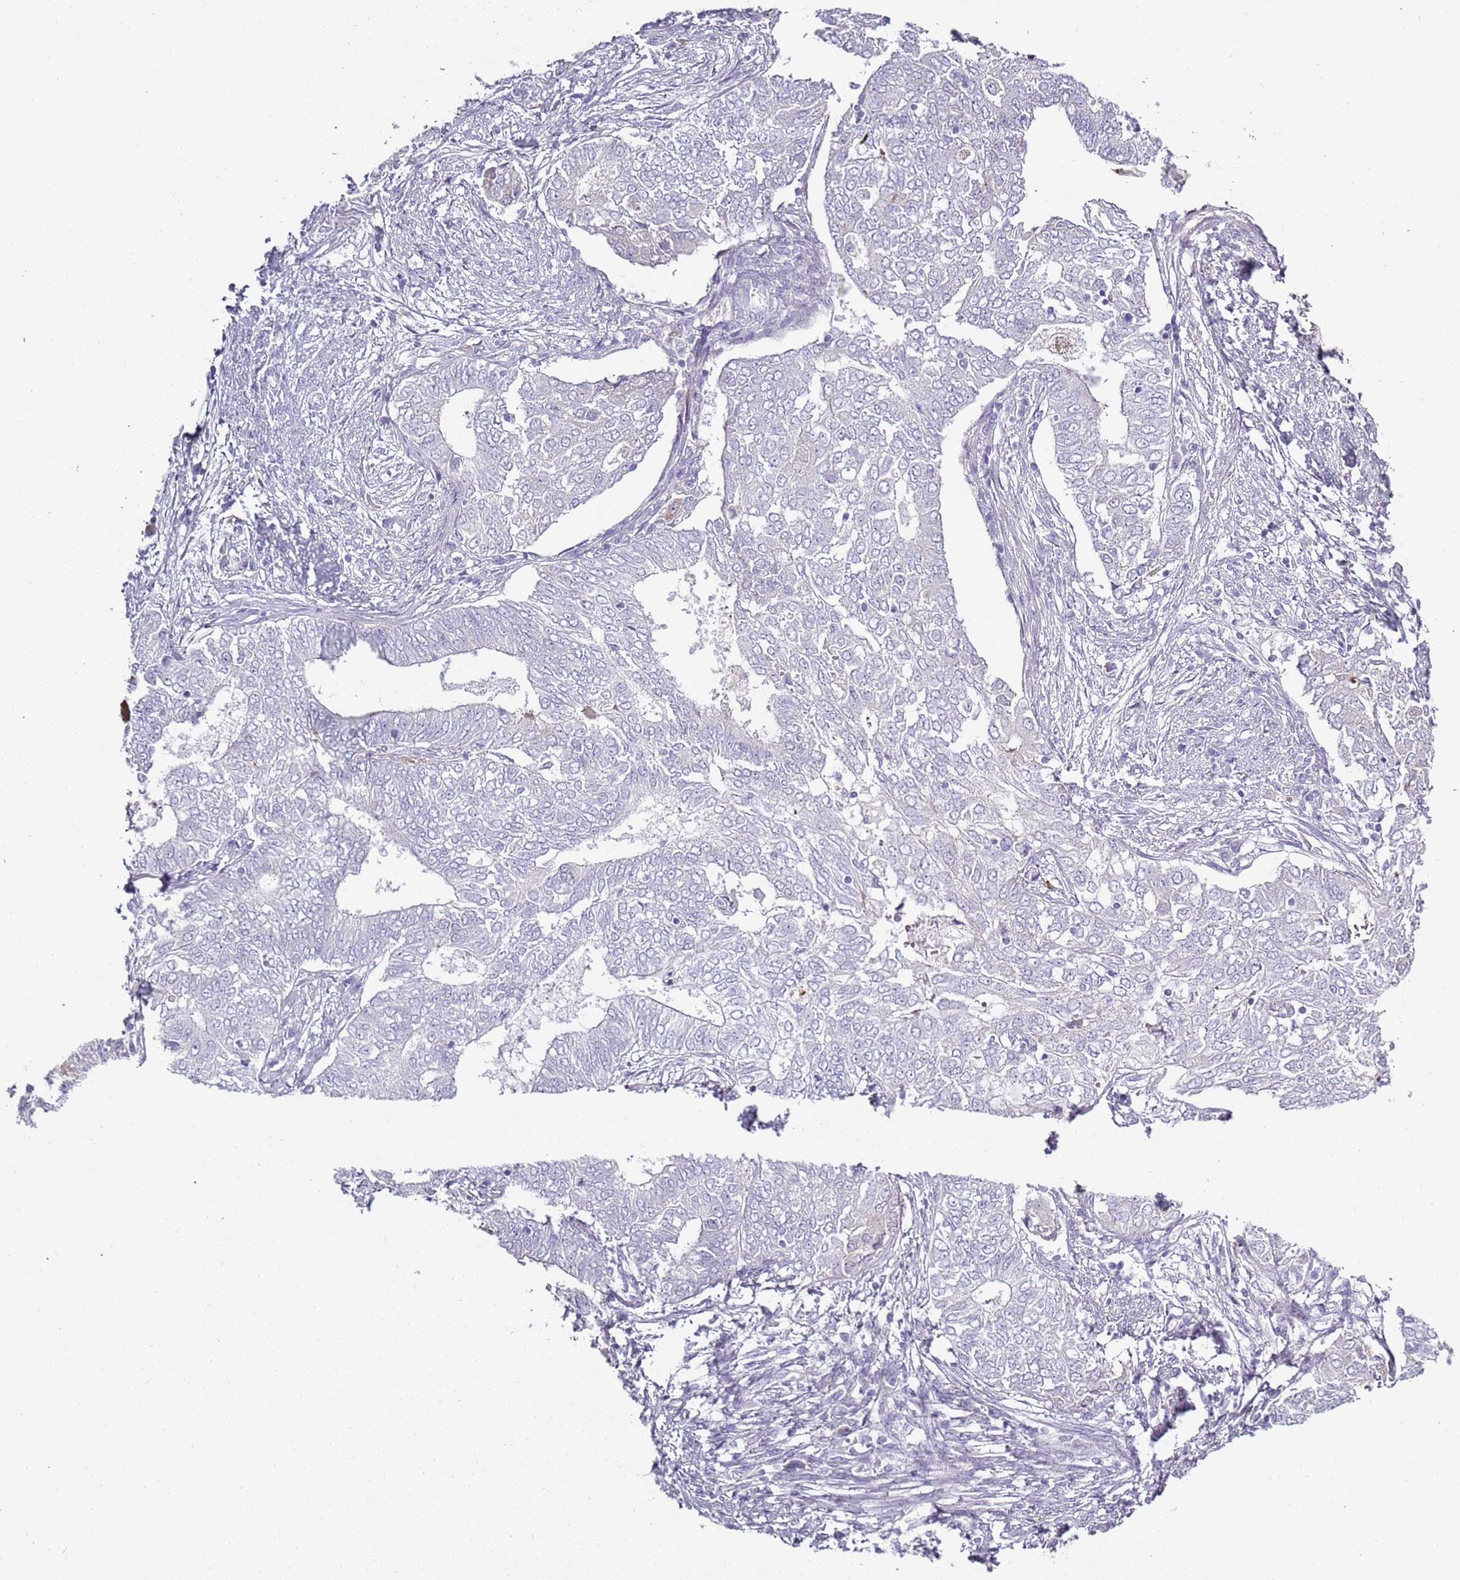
{"staining": {"intensity": "negative", "quantity": "none", "location": "none"}, "tissue": "endometrial cancer", "cell_type": "Tumor cells", "image_type": "cancer", "snomed": [{"axis": "morphology", "description": "Adenocarcinoma, NOS"}, {"axis": "topography", "description": "Endometrium"}], "caption": "IHC histopathology image of neoplastic tissue: human adenocarcinoma (endometrial) stained with DAB demonstrates no significant protein expression in tumor cells.", "gene": "TNFRSF6B", "patient": {"sex": "female", "age": 62}}